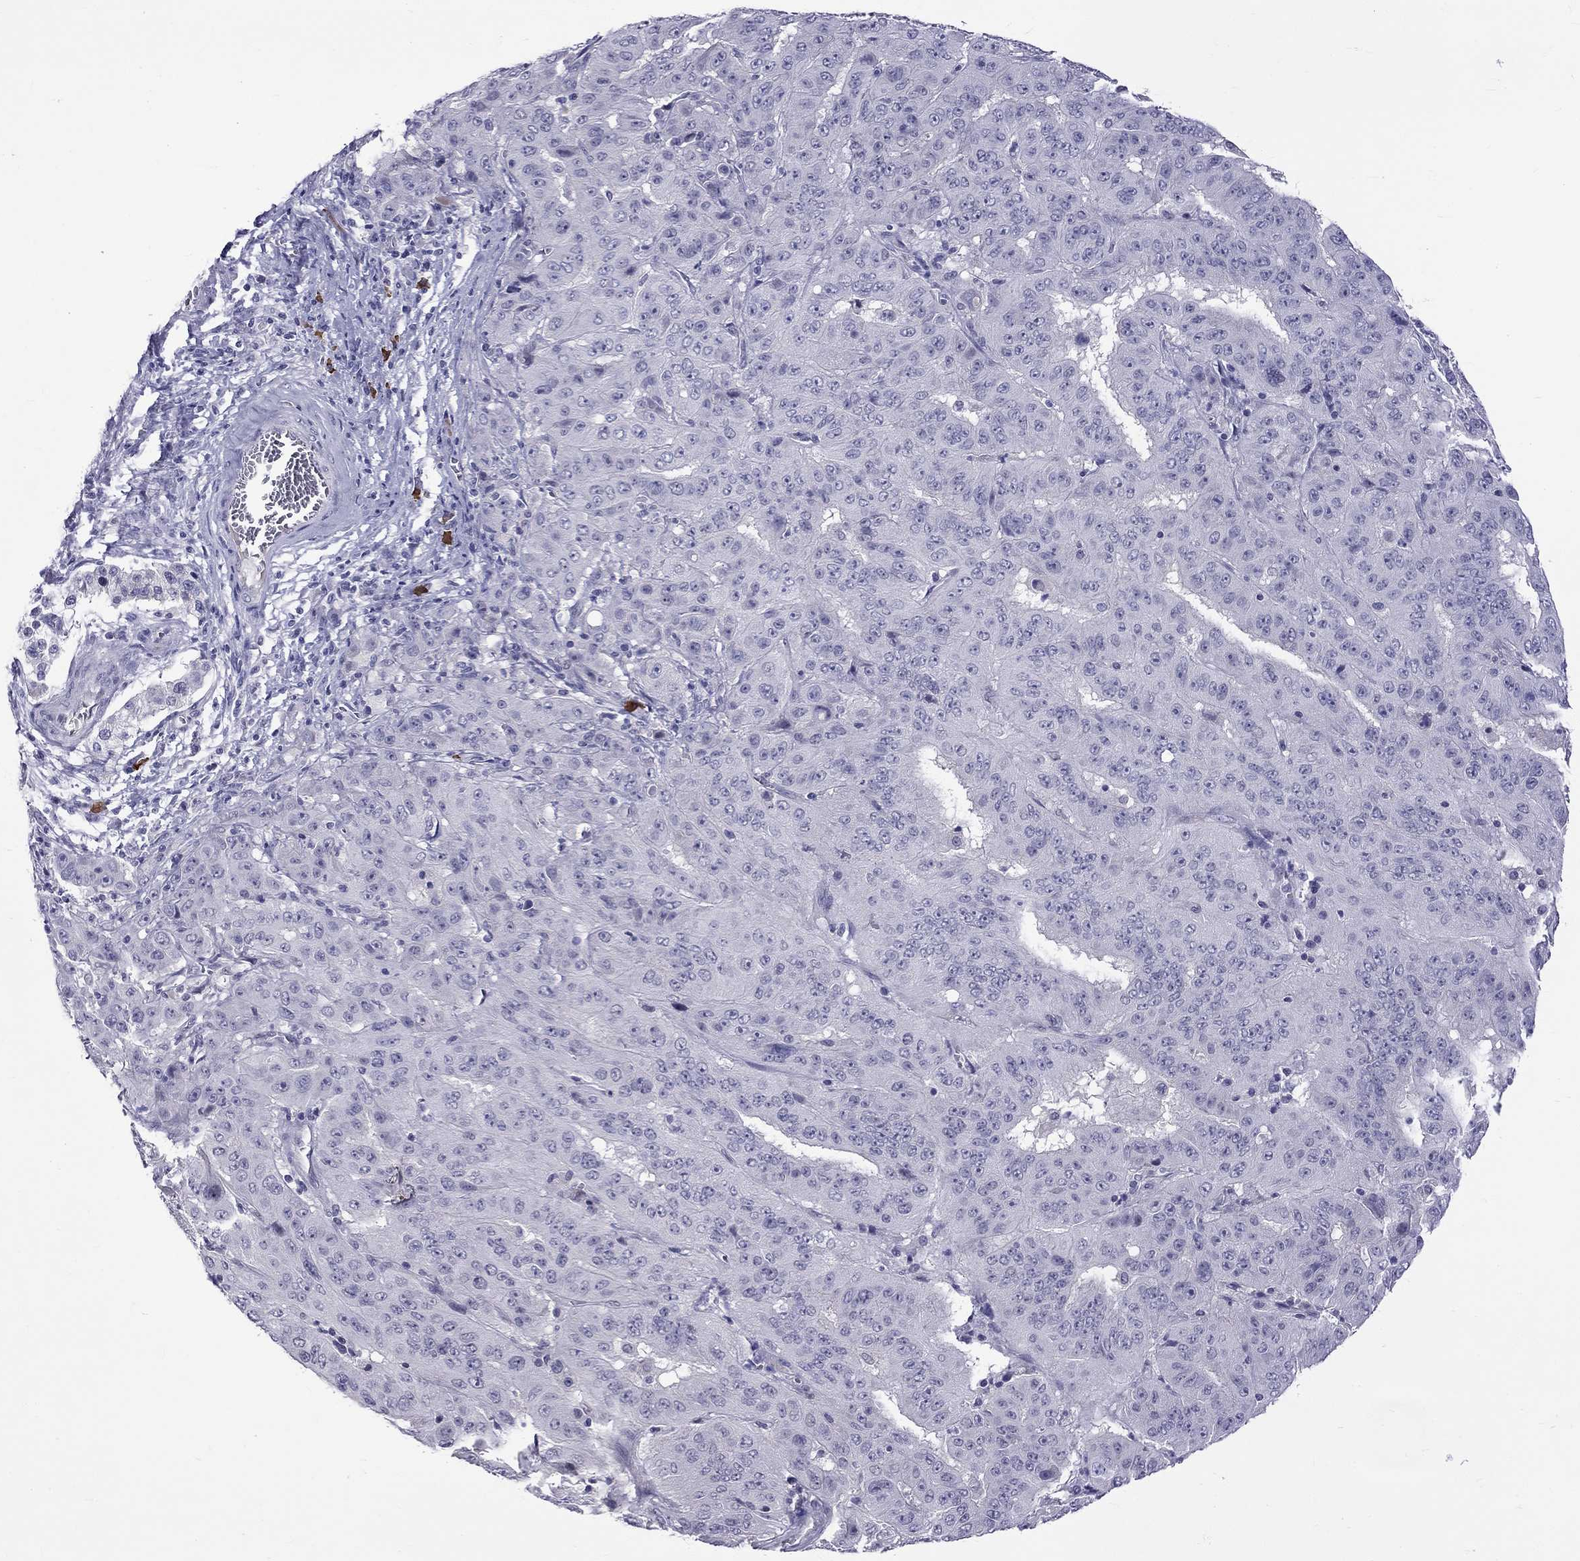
{"staining": {"intensity": "negative", "quantity": "none", "location": "none"}, "tissue": "pancreatic cancer", "cell_type": "Tumor cells", "image_type": "cancer", "snomed": [{"axis": "morphology", "description": "Adenocarcinoma, NOS"}, {"axis": "topography", "description": "Pancreas"}], "caption": "Tumor cells are negative for brown protein staining in pancreatic cancer. (Brightfield microscopy of DAB immunohistochemistry at high magnification).", "gene": "RTL9", "patient": {"sex": "male", "age": 63}}